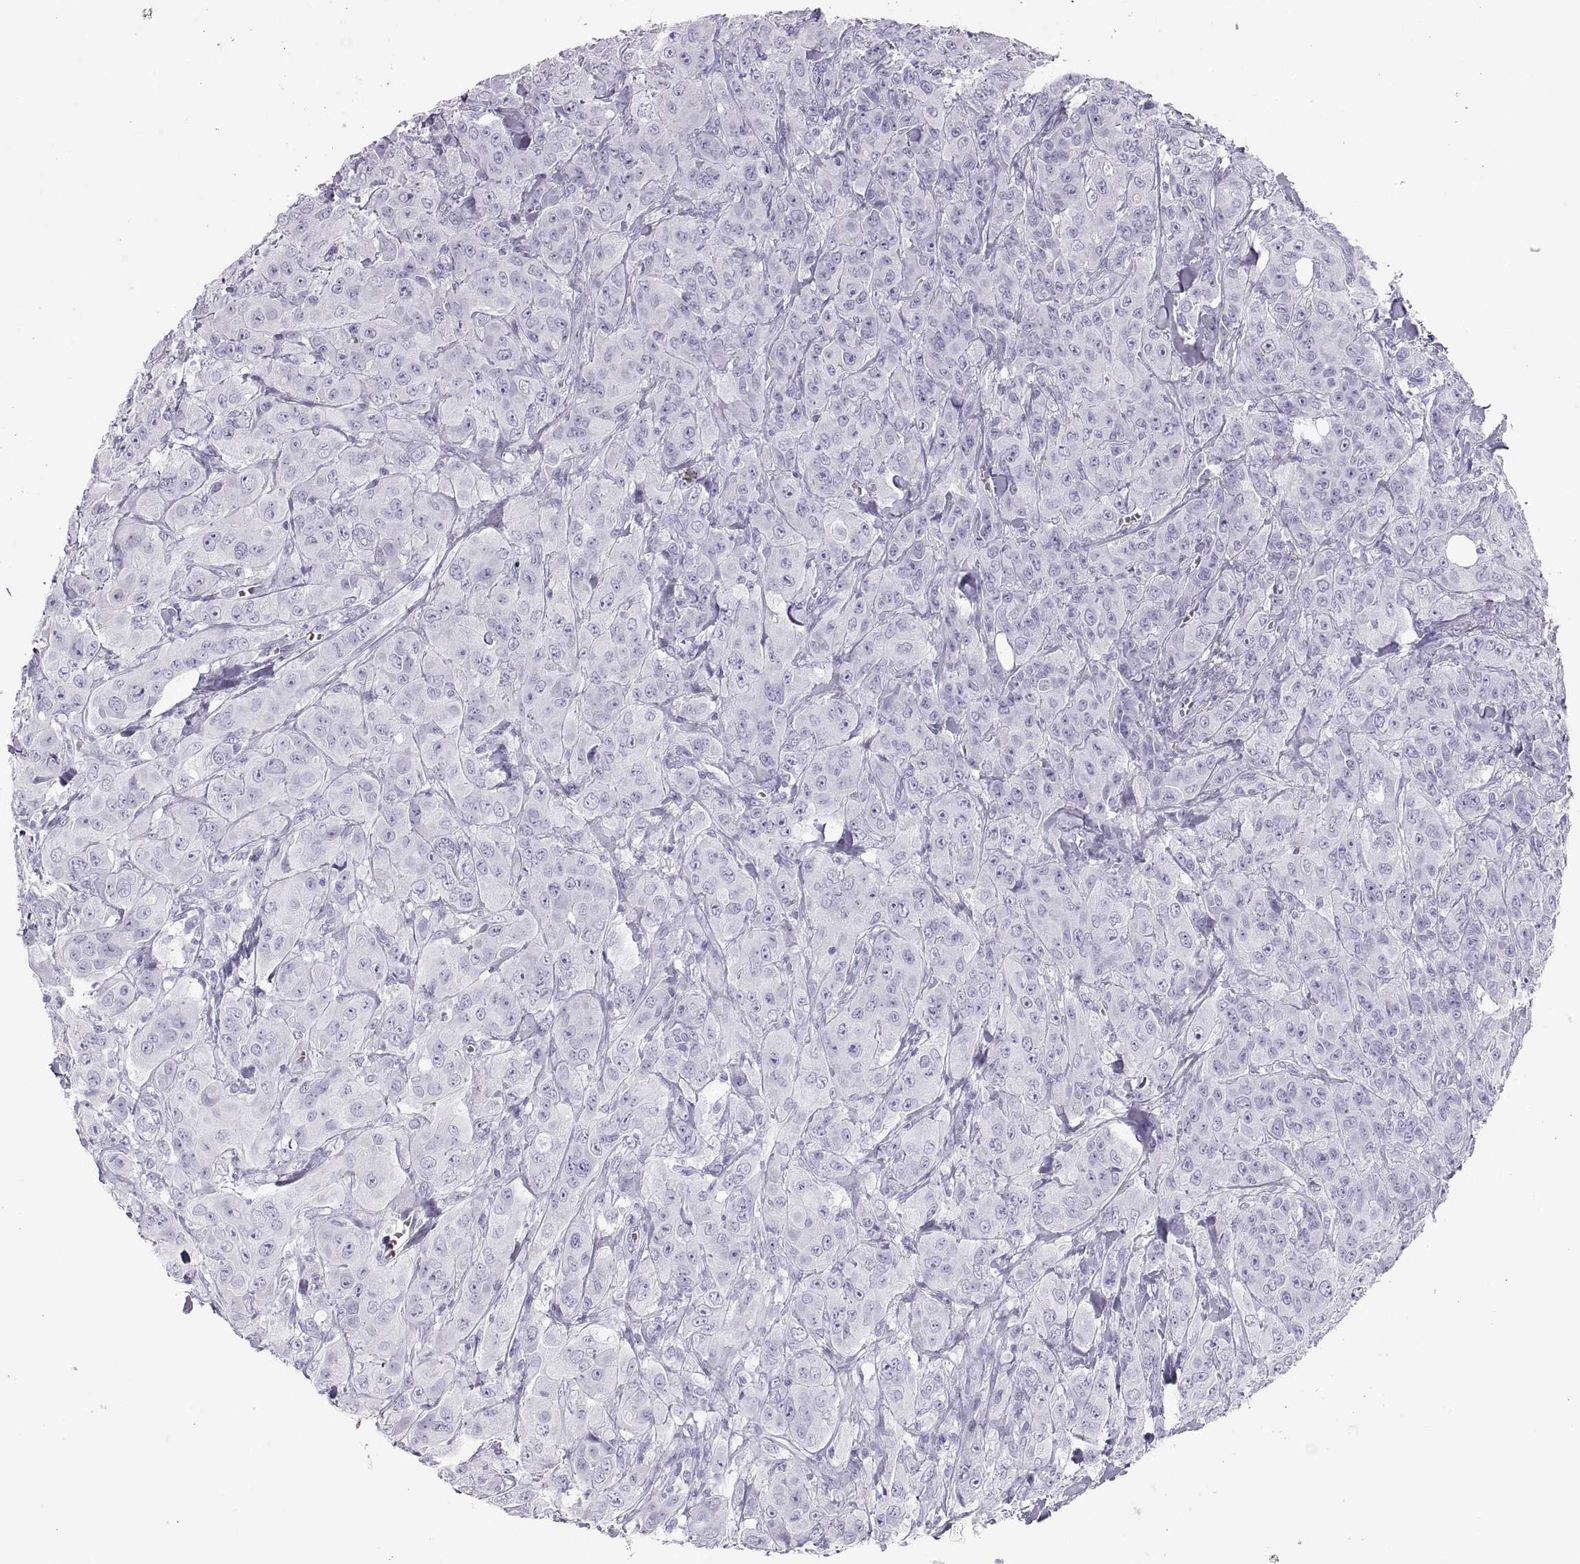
{"staining": {"intensity": "negative", "quantity": "none", "location": "none"}, "tissue": "breast cancer", "cell_type": "Tumor cells", "image_type": "cancer", "snomed": [{"axis": "morphology", "description": "Duct carcinoma"}, {"axis": "topography", "description": "Breast"}], "caption": "A micrograph of breast intraductal carcinoma stained for a protein shows no brown staining in tumor cells.", "gene": "SEMG1", "patient": {"sex": "female", "age": 43}}